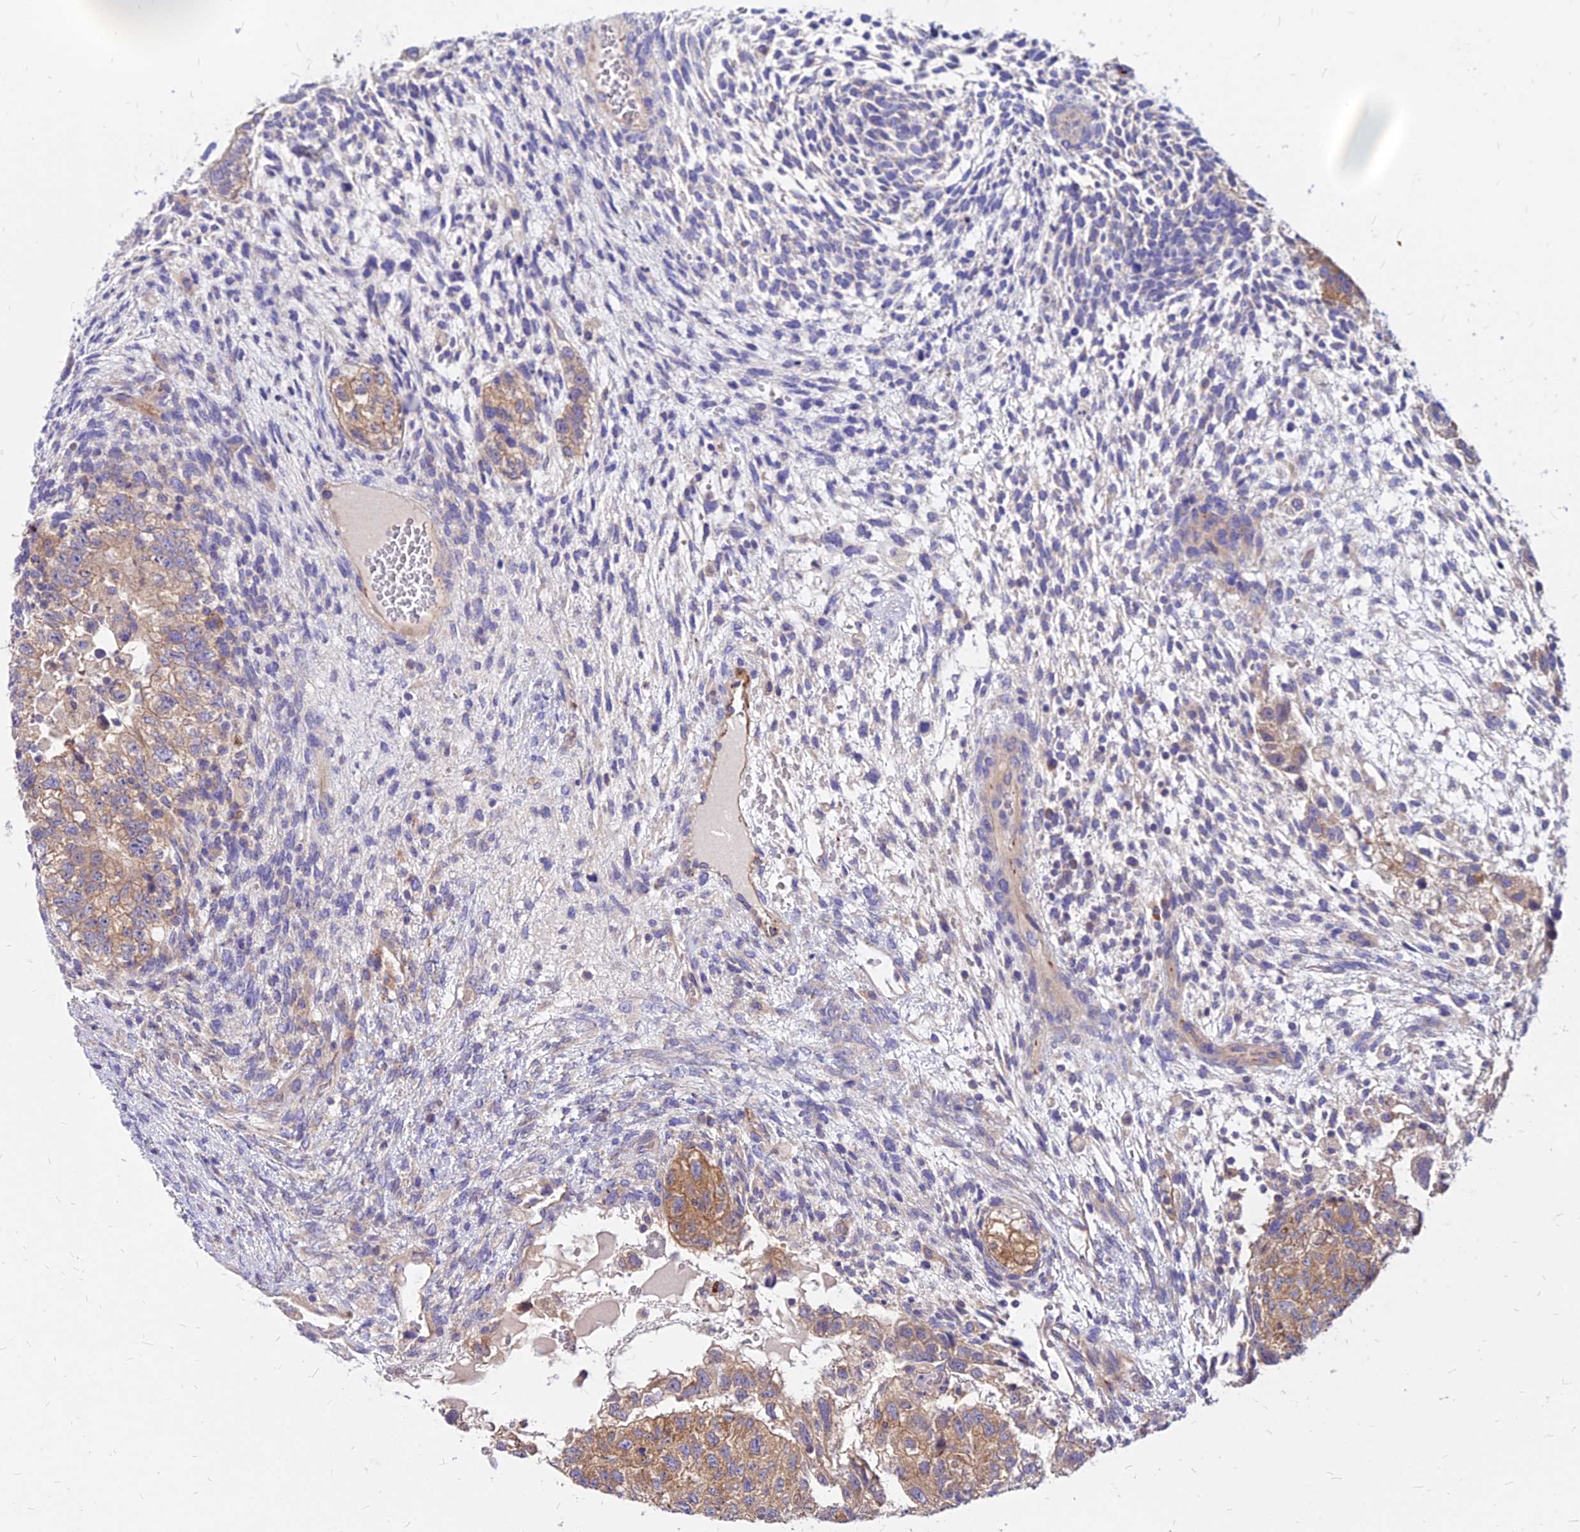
{"staining": {"intensity": "weak", "quantity": ">75%", "location": "cytoplasmic/membranous"}, "tissue": "testis cancer", "cell_type": "Tumor cells", "image_type": "cancer", "snomed": [{"axis": "morphology", "description": "Normal tissue, NOS"}, {"axis": "morphology", "description": "Carcinoma, Embryonal, NOS"}, {"axis": "topography", "description": "Testis"}], "caption": "A high-resolution micrograph shows IHC staining of embryonal carcinoma (testis), which displays weak cytoplasmic/membranous staining in approximately >75% of tumor cells. (DAB = brown stain, brightfield microscopy at high magnification).", "gene": "COMMD10", "patient": {"sex": "male", "age": 36}}